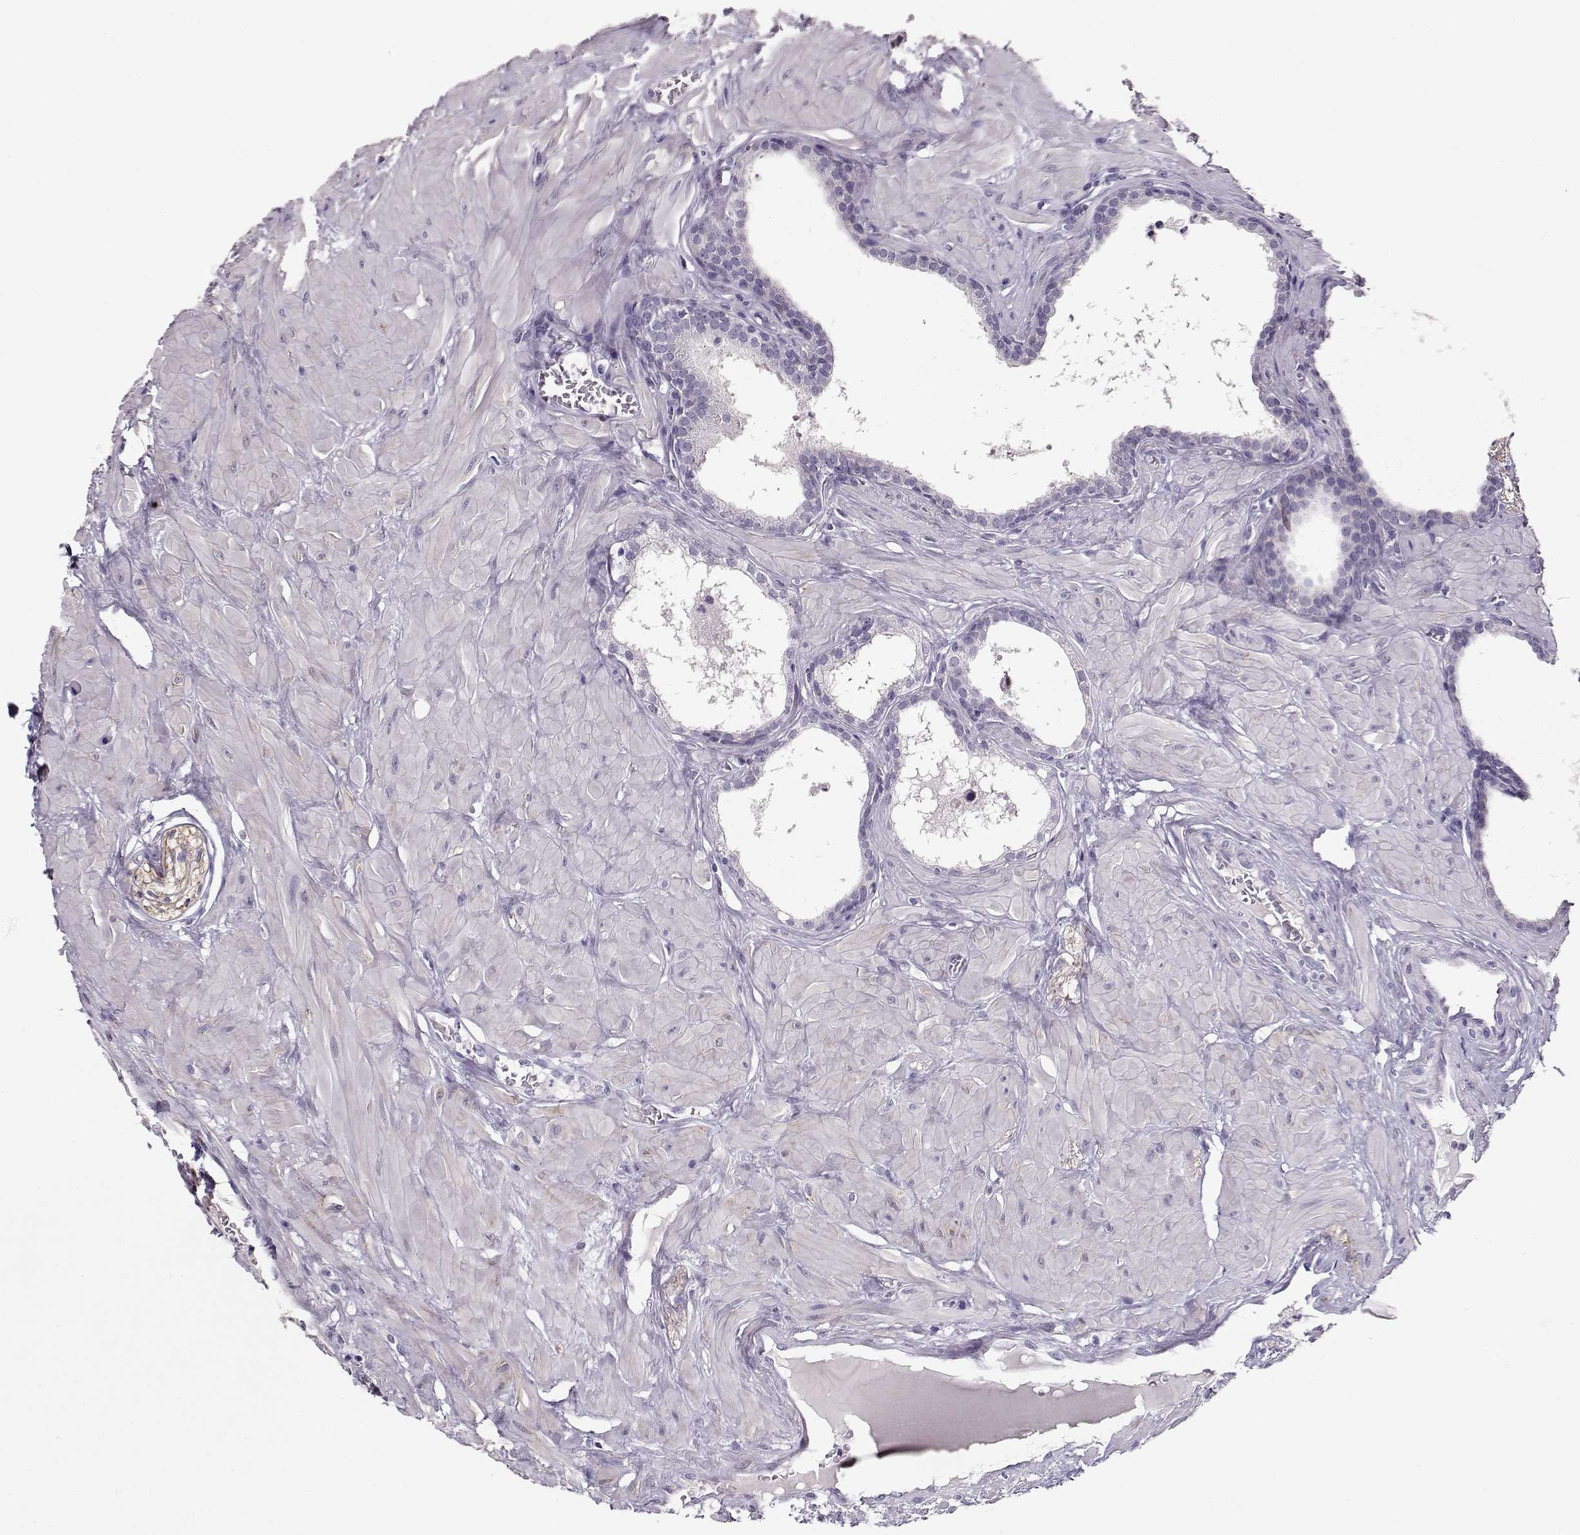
{"staining": {"intensity": "negative", "quantity": "none", "location": "none"}, "tissue": "prostate", "cell_type": "Glandular cells", "image_type": "normal", "snomed": [{"axis": "morphology", "description": "Normal tissue, NOS"}, {"axis": "topography", "description": "Prostate"}], "caption": "Glandular cells show no significant staining in unremarkable prostate. (DAB immunohistochemistry, high magnification).", "gene": "RBM44", "patient": {"sex": "male", "age": 48}}